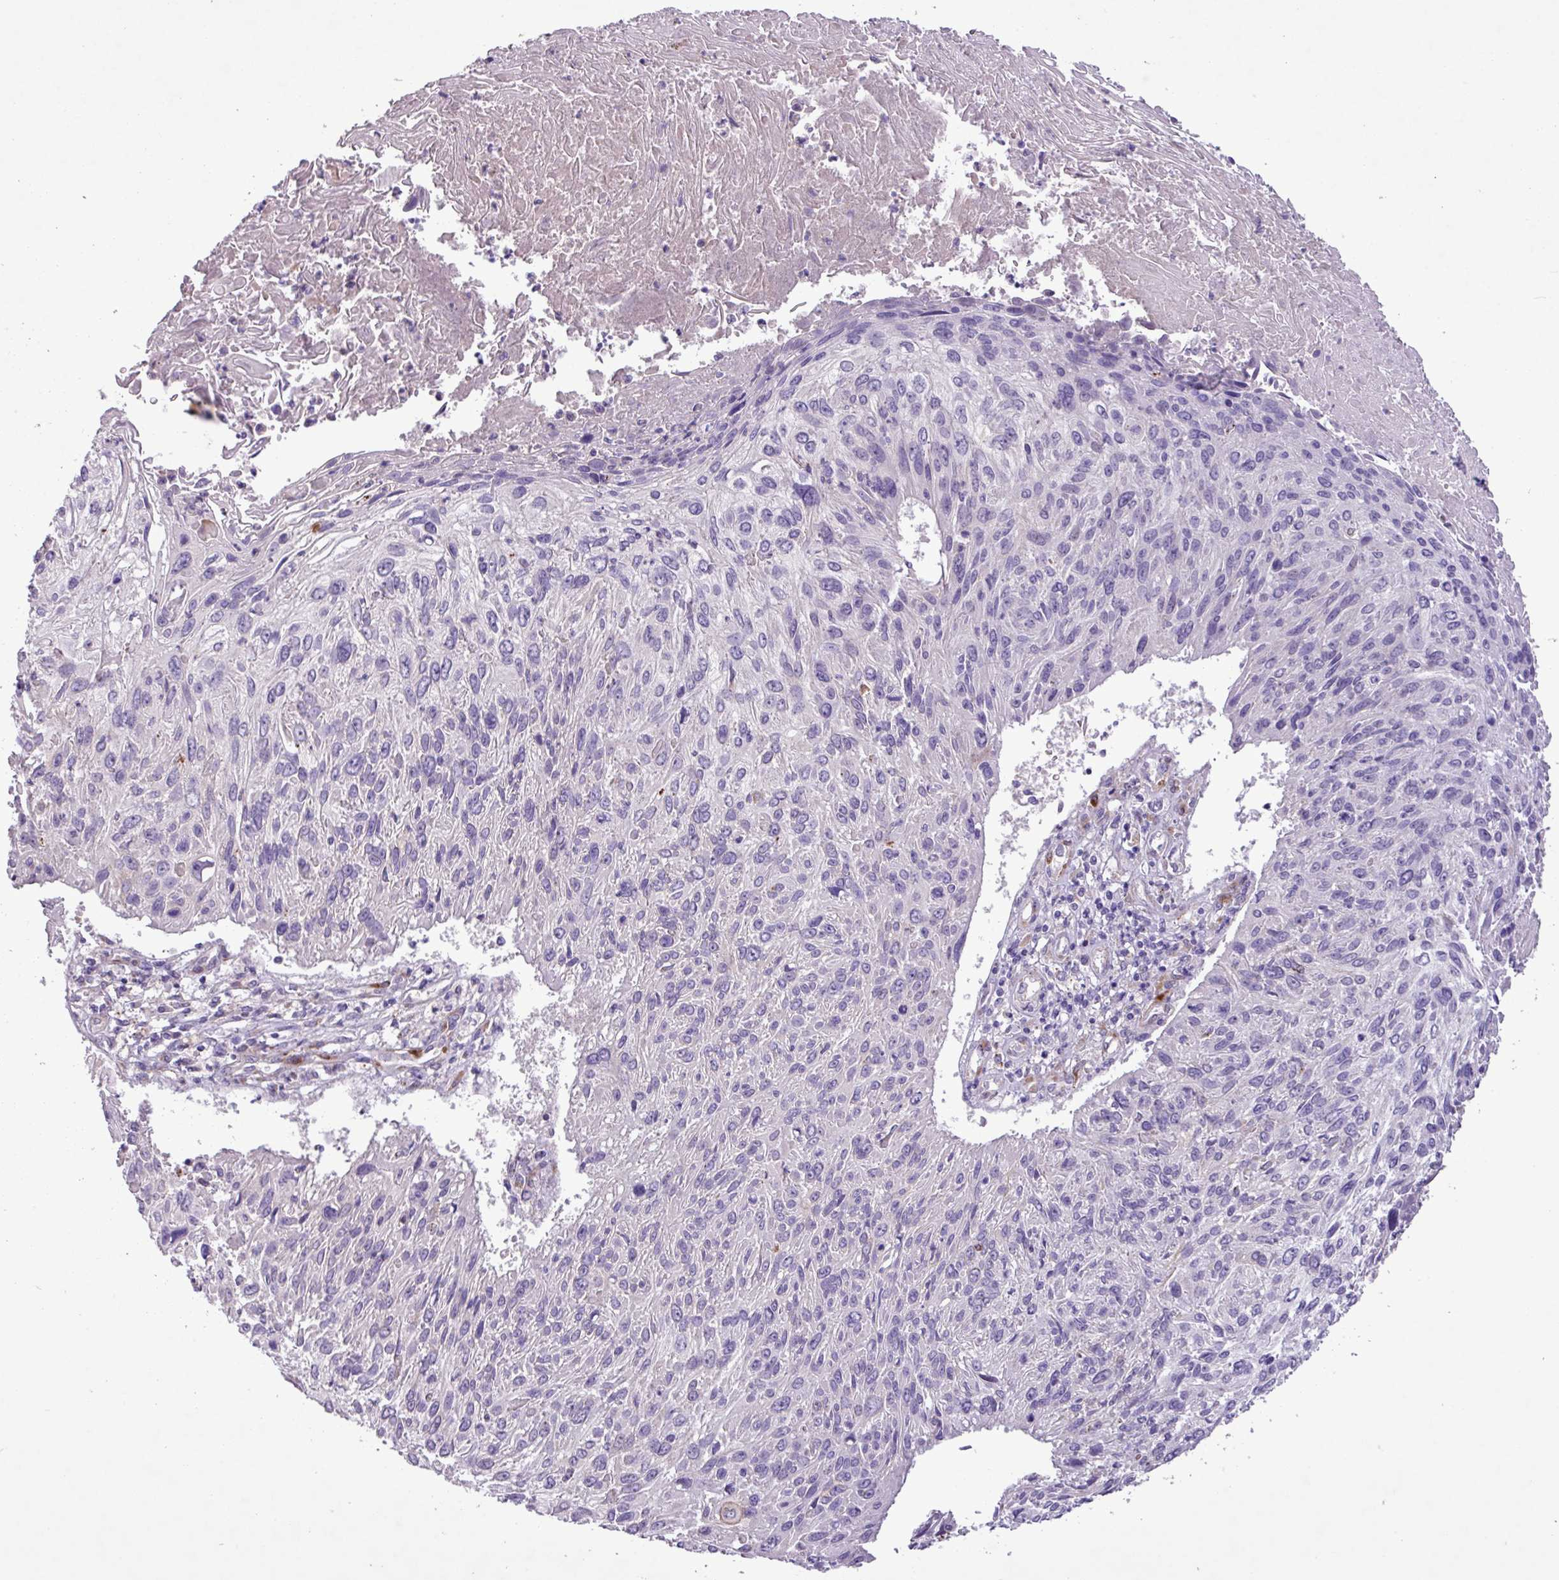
{"staining": {"intensity": "negative", "quantity": "none", "location": "none"}, "tissue": "cervical cancer", "cell_type": "Tumor cells", "image_type": "cancer", "snomed": [{"axis": "morphology", "description": "Squamous cell carcinoma, NOS"}, {"axis": "topography", "description": "Cervix"}], "caption": "Cervical cancer was stained to show a protein in brown. There is no significant expression in tumor cells.", "gene": "CD248", "patient": {"sex": "female", "age": 51}}